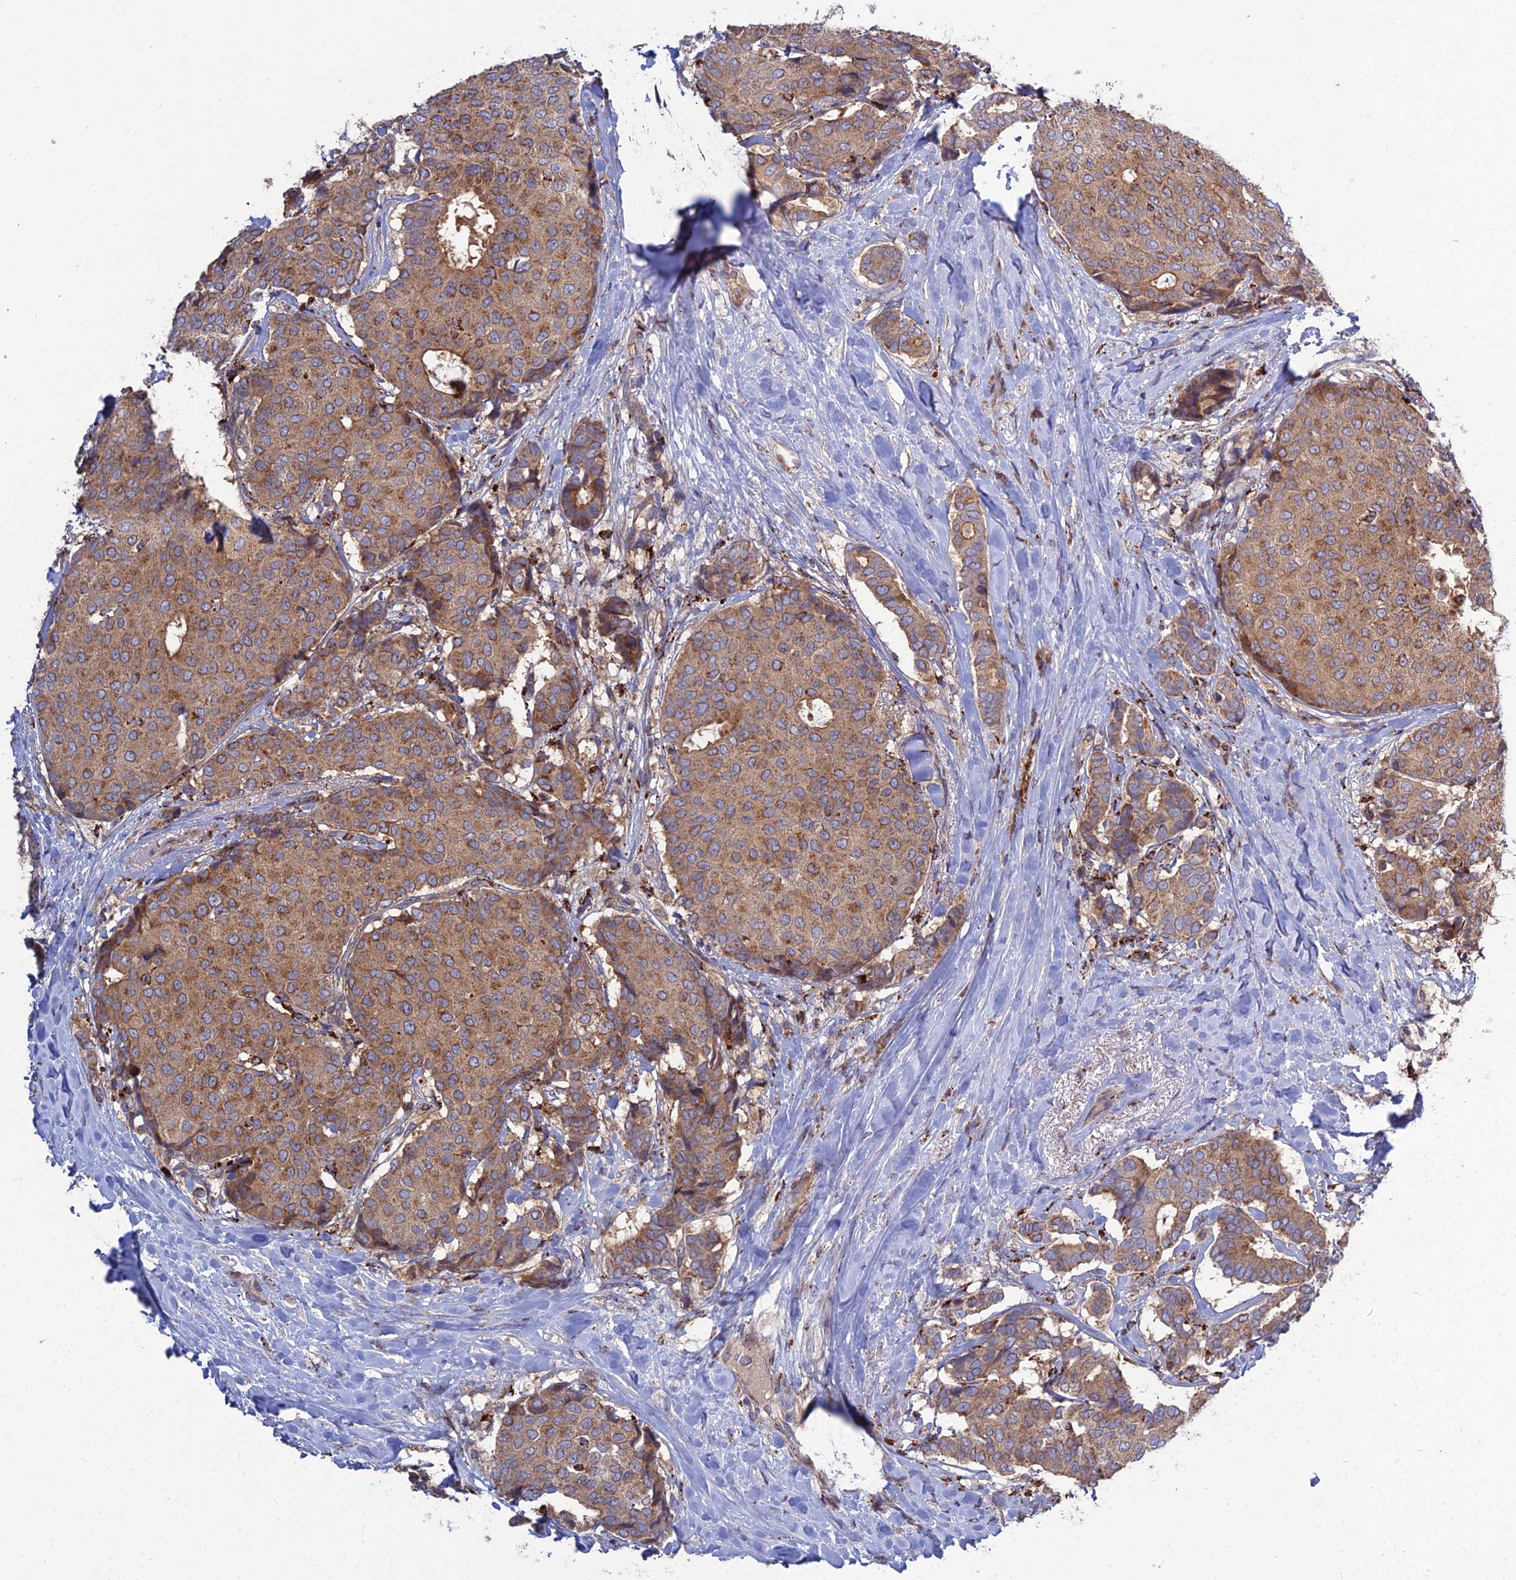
{"staining": {"intensity": "moderate", "quantity": ">75%", "location": "cytoplasmic/membranous"}, "tissue": "breast cancer", "cell_type": "Tumor cells", "image_type": "cancer", "snomed": [{"axis": "morphology", "description": "Duct carcinoma"}, {"axis": "topography", "description": "Breast"}], "caption": "Immunohistochemistry (IHC) micrograph of breast cancer (invasive ductal carcinoma) stained for a protein (brown), which displays medium levels of moderate cytoplasmic/membranous expression in about >75% of tumor cells.", "gene": "RIC8B", "patient": {"sex": "female", "age": 75}}